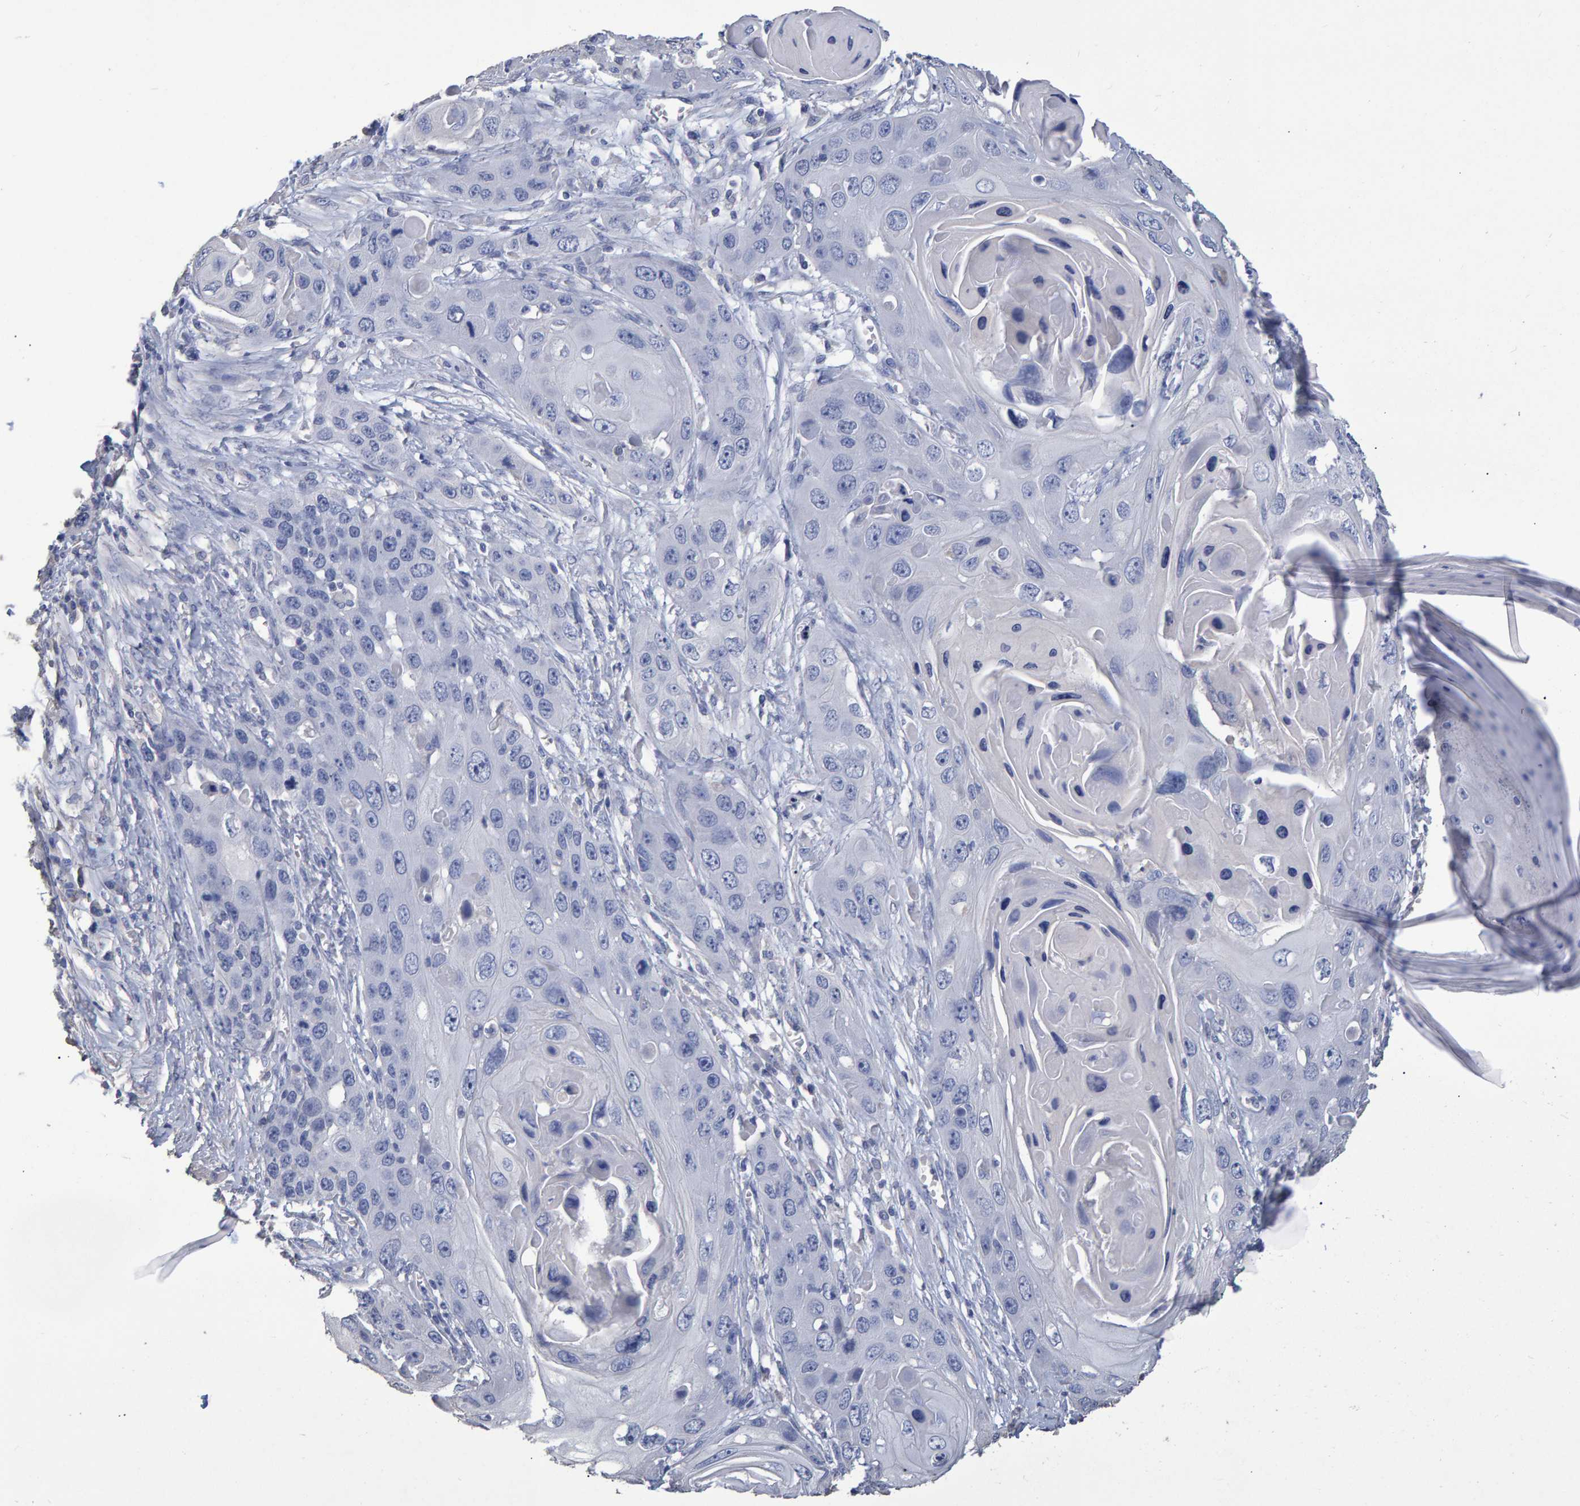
{"staining": {"intensity": "negative", "quantity": "none", "location": "none"}, "tissue": "skin cancer", "cell_type": "Tumor cells", "image_type": "cancer", "snomed": [{"axis": "morphology", "description": "Squamous cell carcinoma, NOS"}, {"axis": "topography", "description": "Skin"}], "caption": "Immunohistochemical staining of skin cancer reveals no significant expression in tumor cells.", "gene": "HEMGN", "patient": {"sex": "male", "age": 55}}